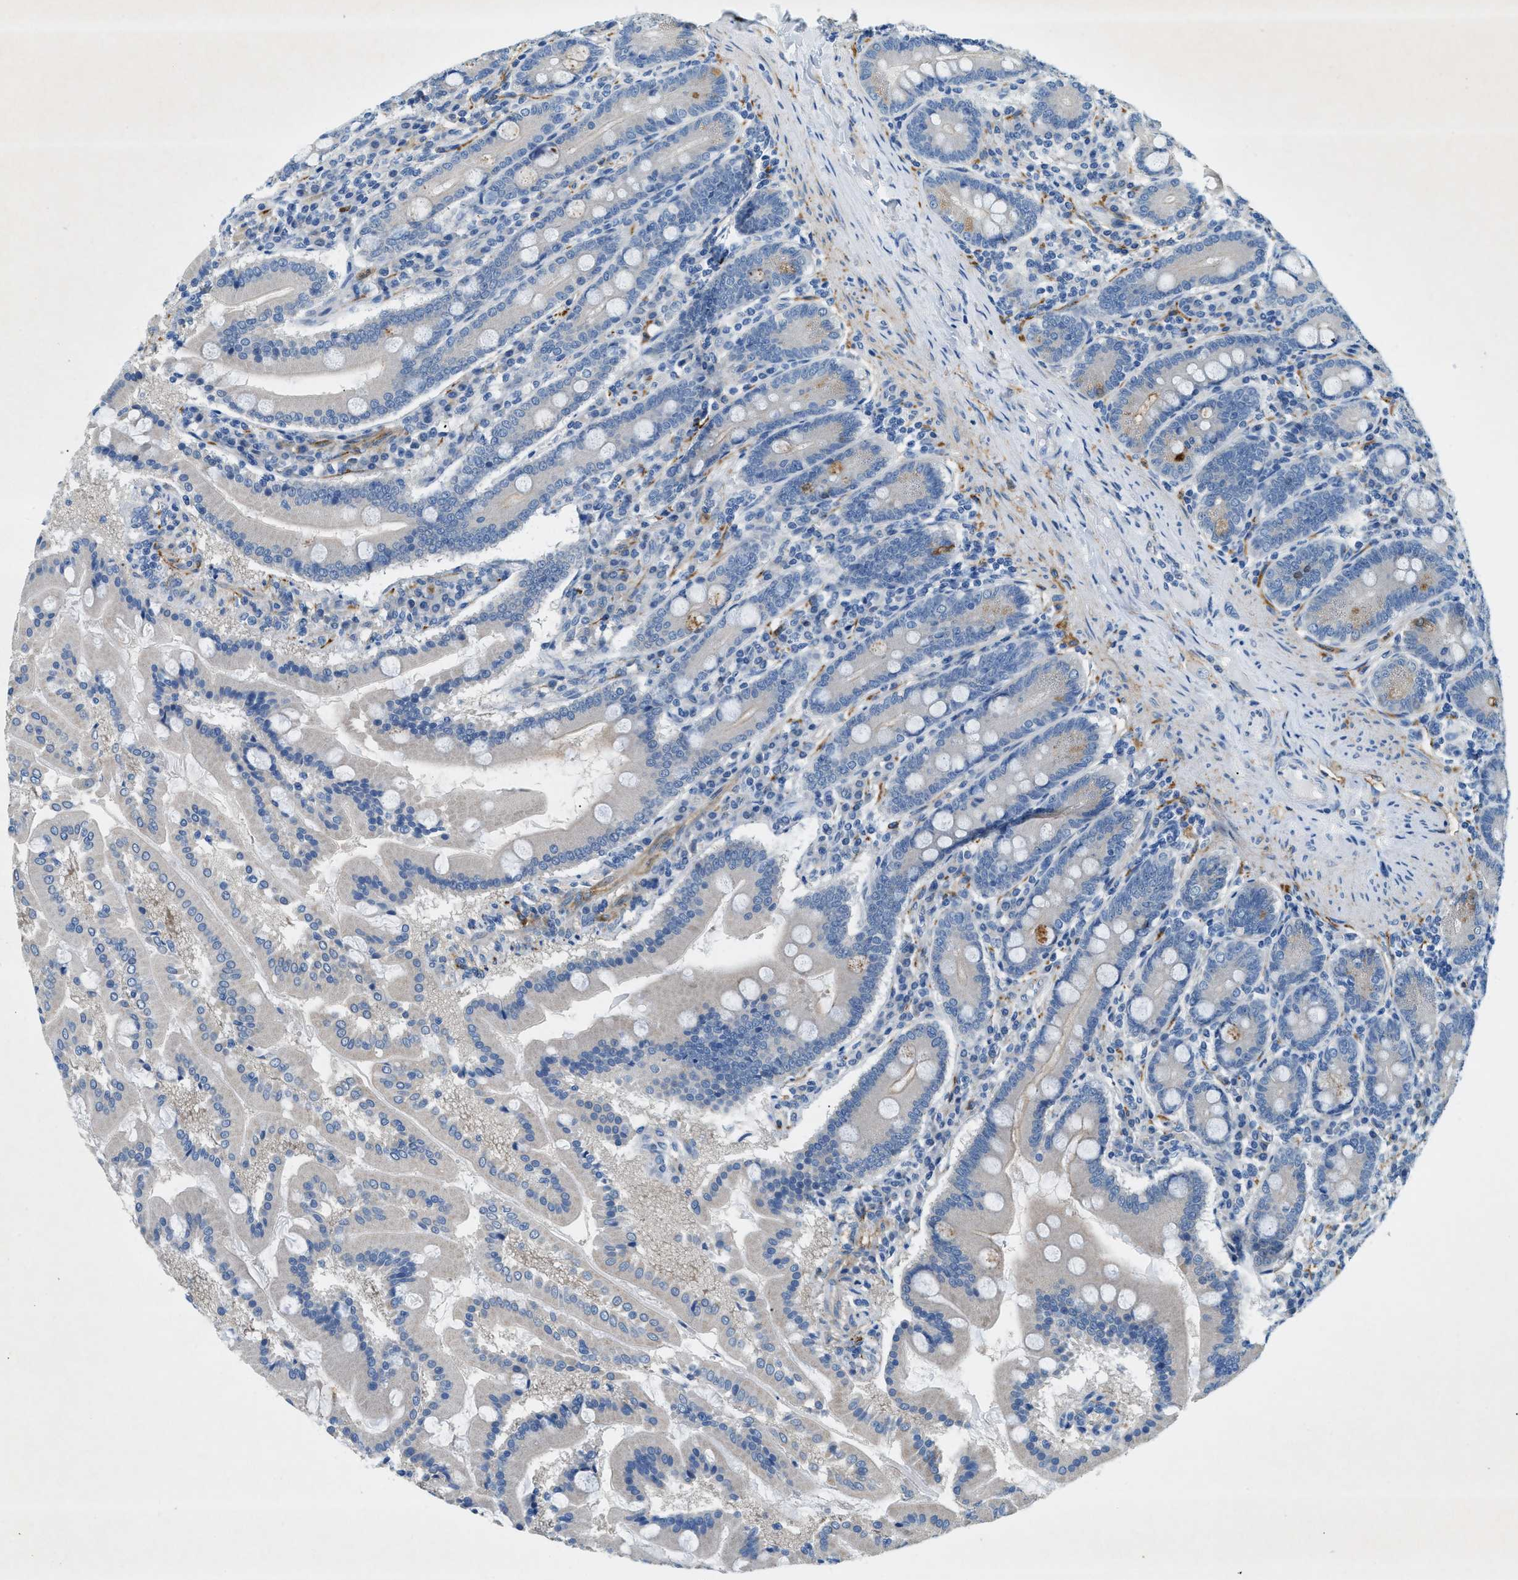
{"staining": {"intensity": "moderate", "quantity": "<25%", "location": "cytoplasmic/membranous"}, "tissue": "duodenum", "cell_type": "Glandular cells", "image_type": "normal", "snomed": [{"axis": "morphology", "description": "Normal tissue, NOS"}, {"axis": "topography", "description": "Duodenum"}], "caption": "A brown stain highlights moderate cytoplasmic/membranous expression of a protein in glandular cells of unremarkable human duodenum. The staining was performed using DAB (3,3'-diaminobenzidine), with brown indicating positive protein expression. Nuclei are stained blue with hematoxylin.", "gene": "ZDHHC13", "patient": {"sex": "male", "age": 50}}